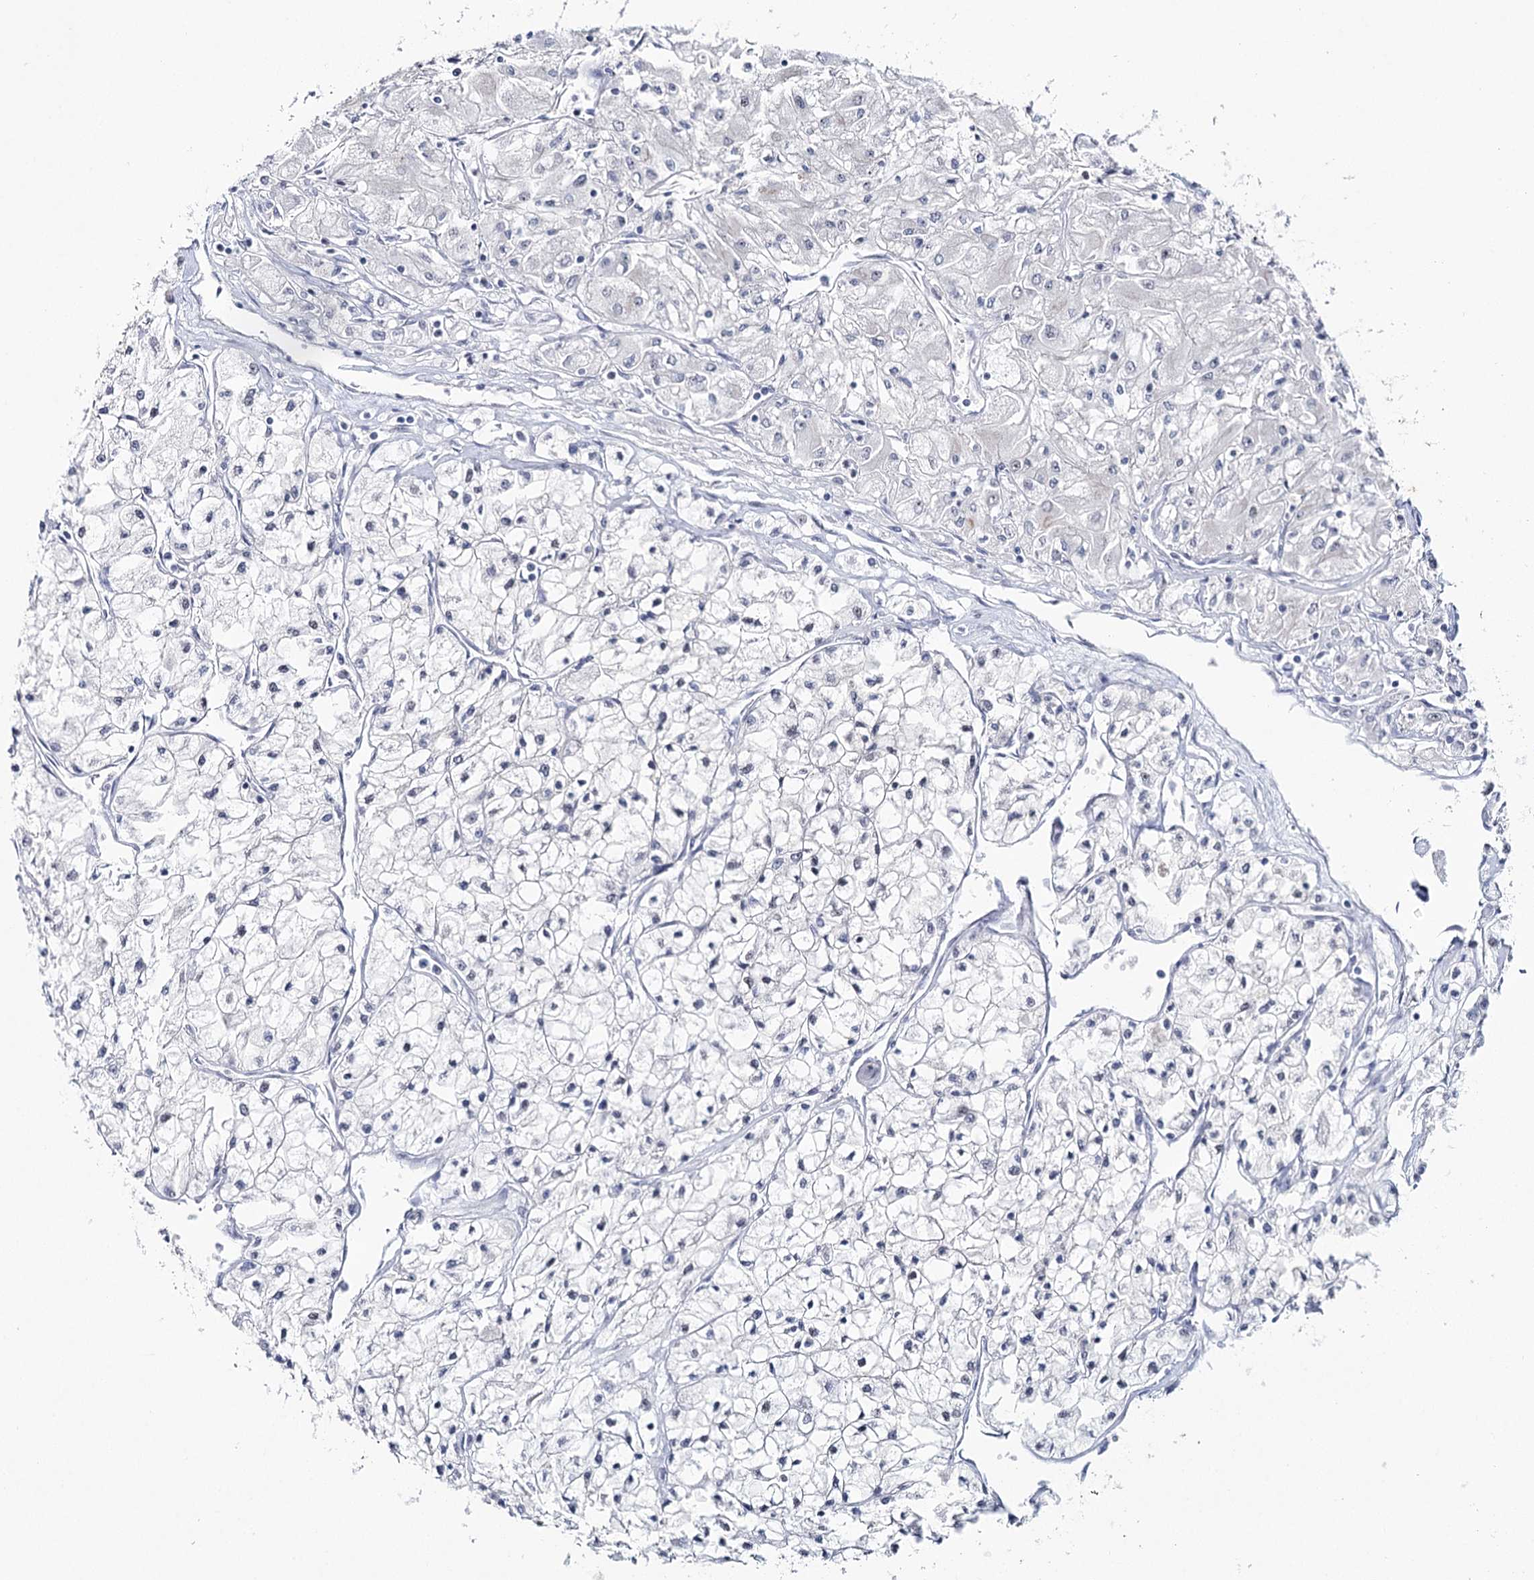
{"staining": {"intensity": "negative", "quantity": "none", "location": "none"}, "tissue": "renal cancer", "cell_type": "Tumor cells", "image_type": "cancer", "snomed": [{"axis": "morphology", "description": "Adenocarcinoma, NOS"}, {"axis": "topography", "description": "Kidney"}], "caption": "This photomicrograph is of renal cancer (adenocarcinoma) stained with immunohistochemistry to label a protein in brown with the nuclei are counter-stained blue. There is no positivity in tumor cells. The staining was performed using DAB (3,3'-diaminobenzidine) to visualize the protein expression in brown, while the nuclei were stained in blue with hematoxylin (Magnification: 20x).", "gene": "SCAF8", "patient": {"sex": "male", "age": 80}}